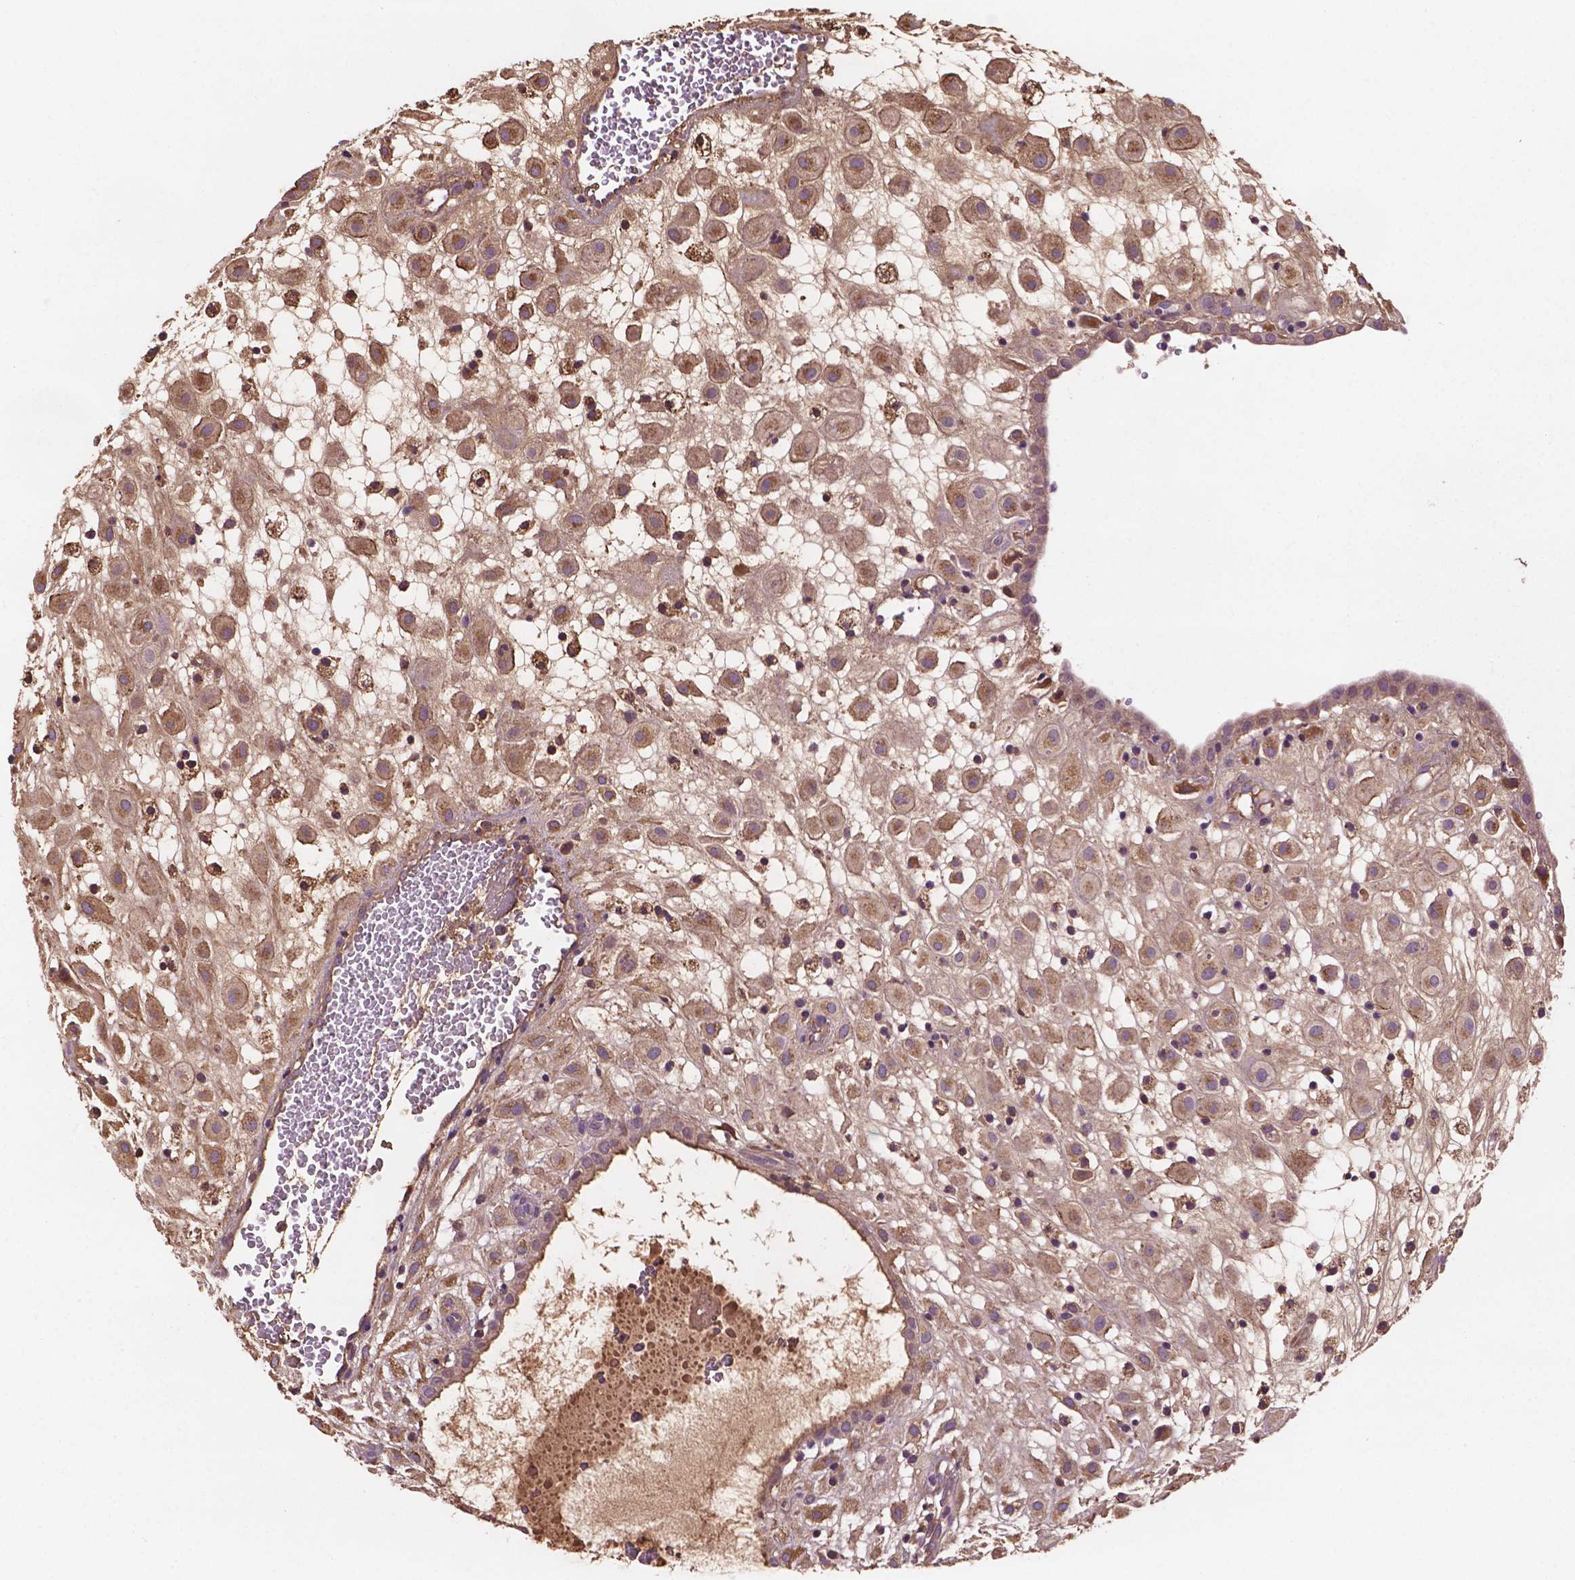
{"staining": {"intensity": "moderate", "quantity": ">75%", "location": "cytoplasmic/membranous"}, "tissue": "placenta", "cell_type": "Decidual cells", "image_type": "normal", "snomed": [{"axis": "morphology", "description": "Normal tissue, NOS"}, {"axis": "topography", "description": "Placenta"}], "caption": "Immunohistochemical staining of unremarkable human placenta reveals moderate cytoplasmic/membranous protein positivity in about >75% of decidual cells.", "gene": "GJA9", "patient": {"sex": "female", "age": 24}}